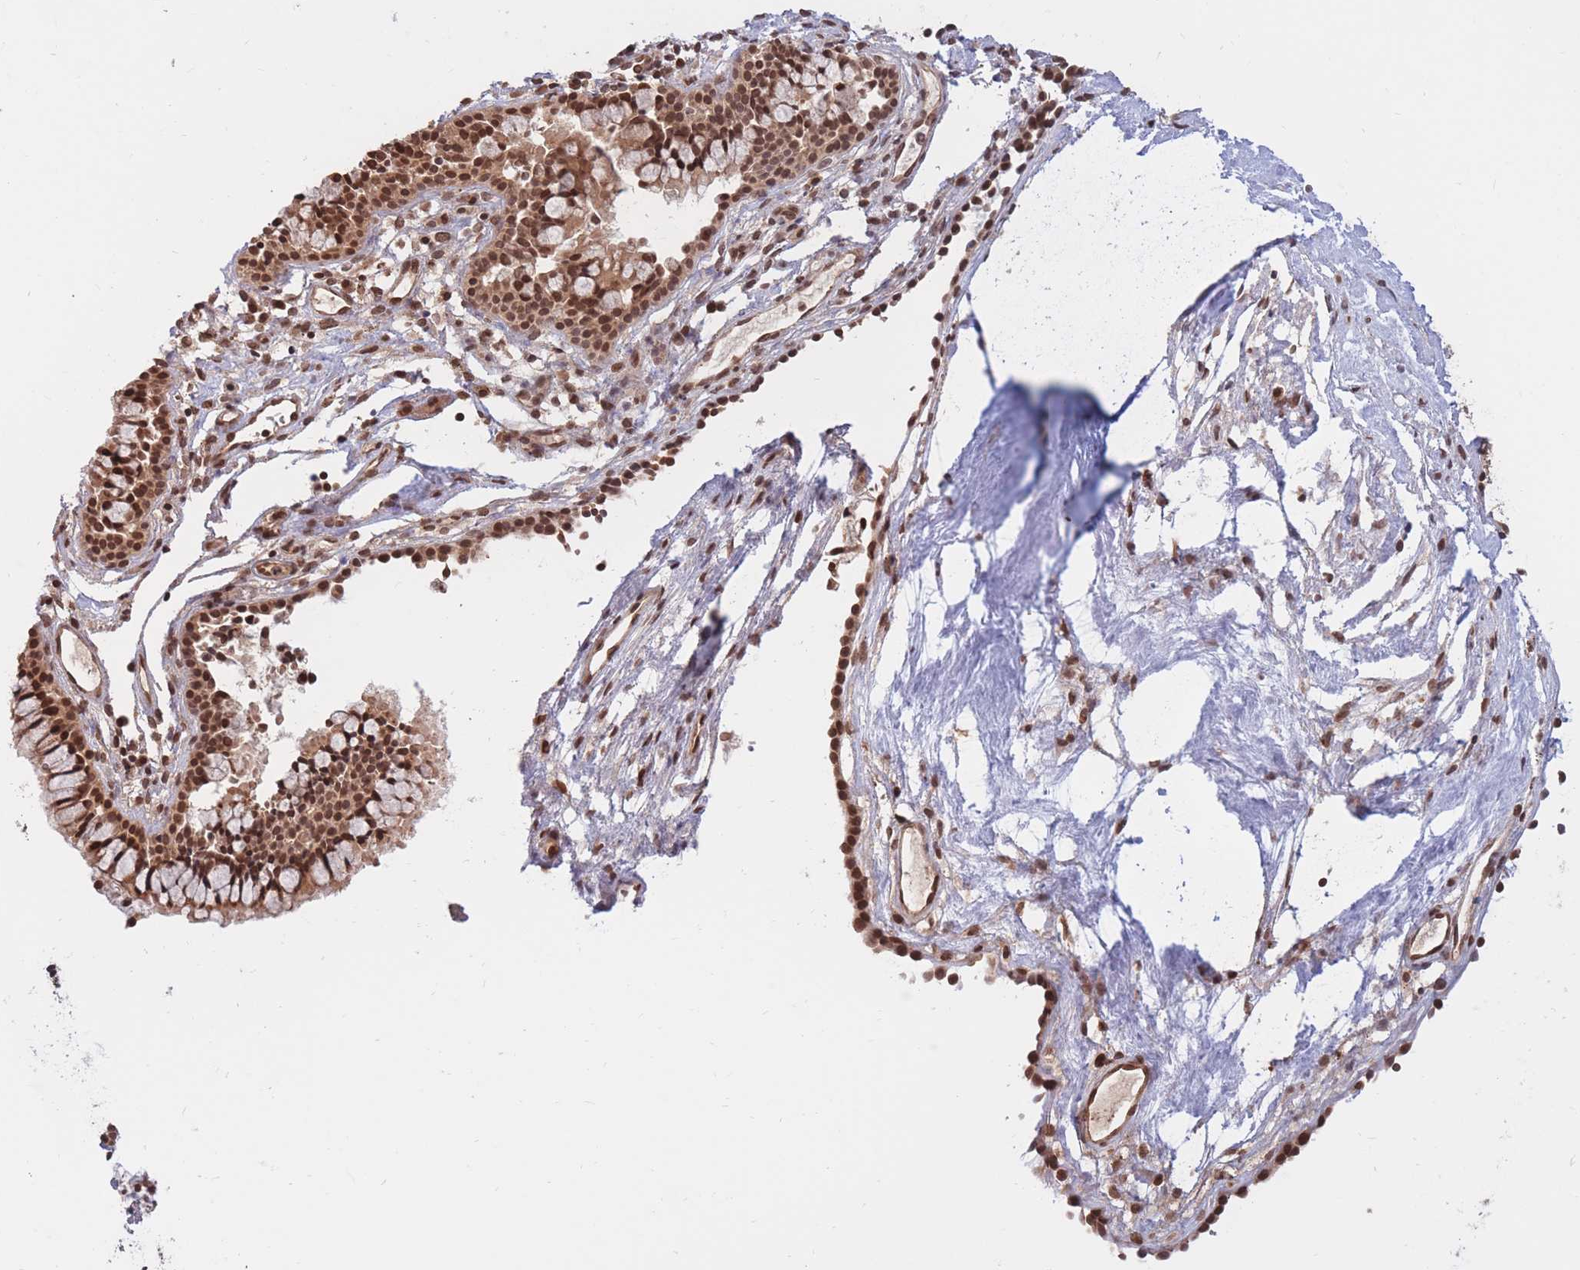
{"staining": {"intensity": "strong", "quantity": ">75%", "location": "cytoplasmic/membranous,nuclear"}, "tissue": "nasopharynx", "cell_type": "Respiratory epithelial cells", "image_type": "normal", "snomed": [{"axis": "morphology", "description": "Normal tissue, NOS"}, {"axis": "topography", "description": "Nasopharynx"}], "caption": "Immunohistochemical staining of benign human nasopharynx reveals strong cytoplasmic/membranous,nuclear protein staining in about >75% of respiratory epithelial cells.", "gene": "SRA1", "patient": {"sex": "male", "age": 82}}